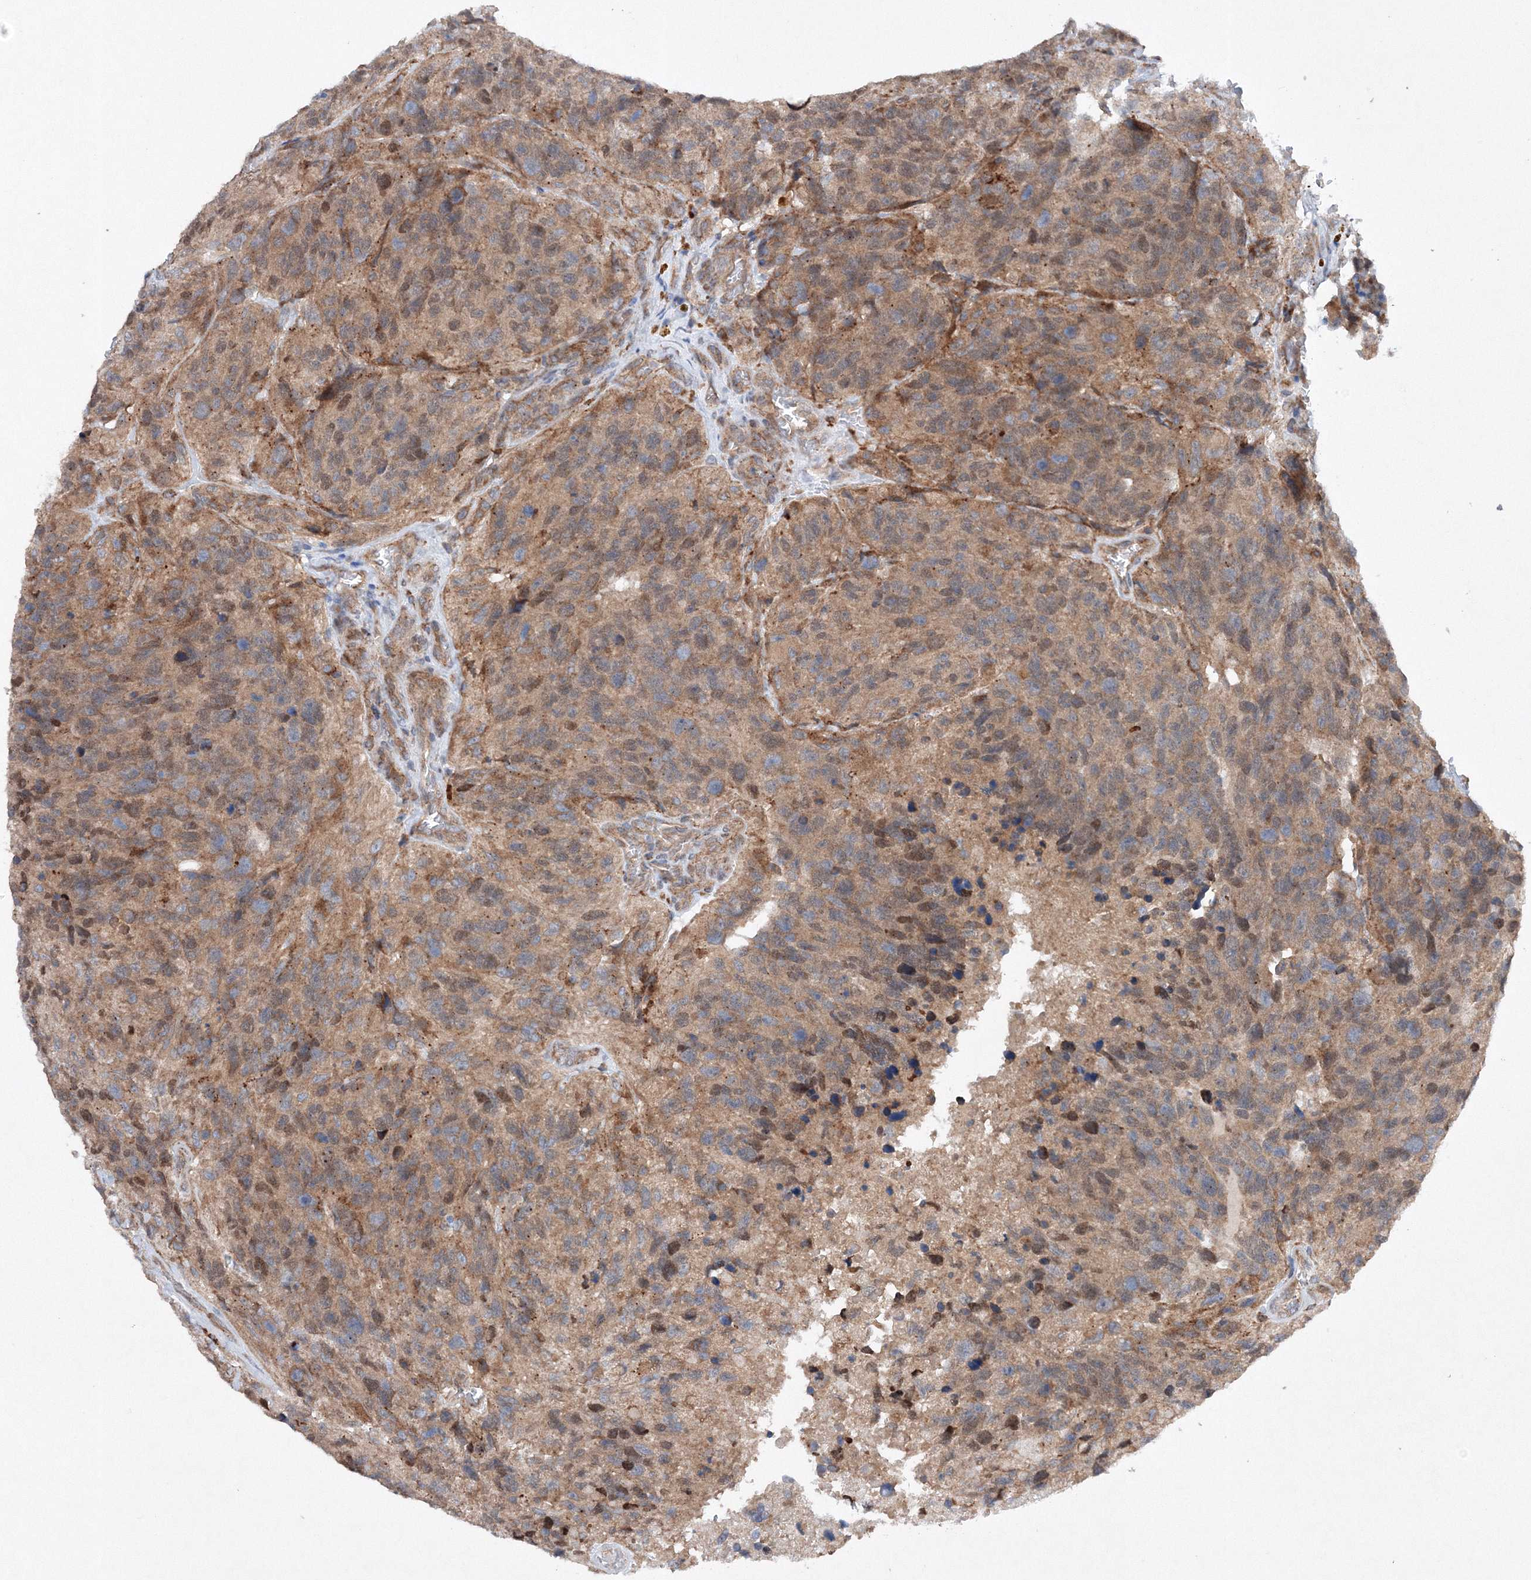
{"staining": {"intensity": "moderate", "quantity": ">75%", "location": "cytoplasmic/membranous"}, "tissue": "glioma", "cell_type": "Tumor cells", "image_type": "cancer", "snomed": [{"axis": "morphology", "description": "Glioma, malignant, High grade"}, {"axis": "topography", "description": "Brain"}], "caption": "A micrograph of human glioma stained for a protein demonstrates moderate cytoplasmic/membranous brown staining in tumor cells.", "gene": "SLC36A1", "patient": {"sex": "male", "age": 69}}